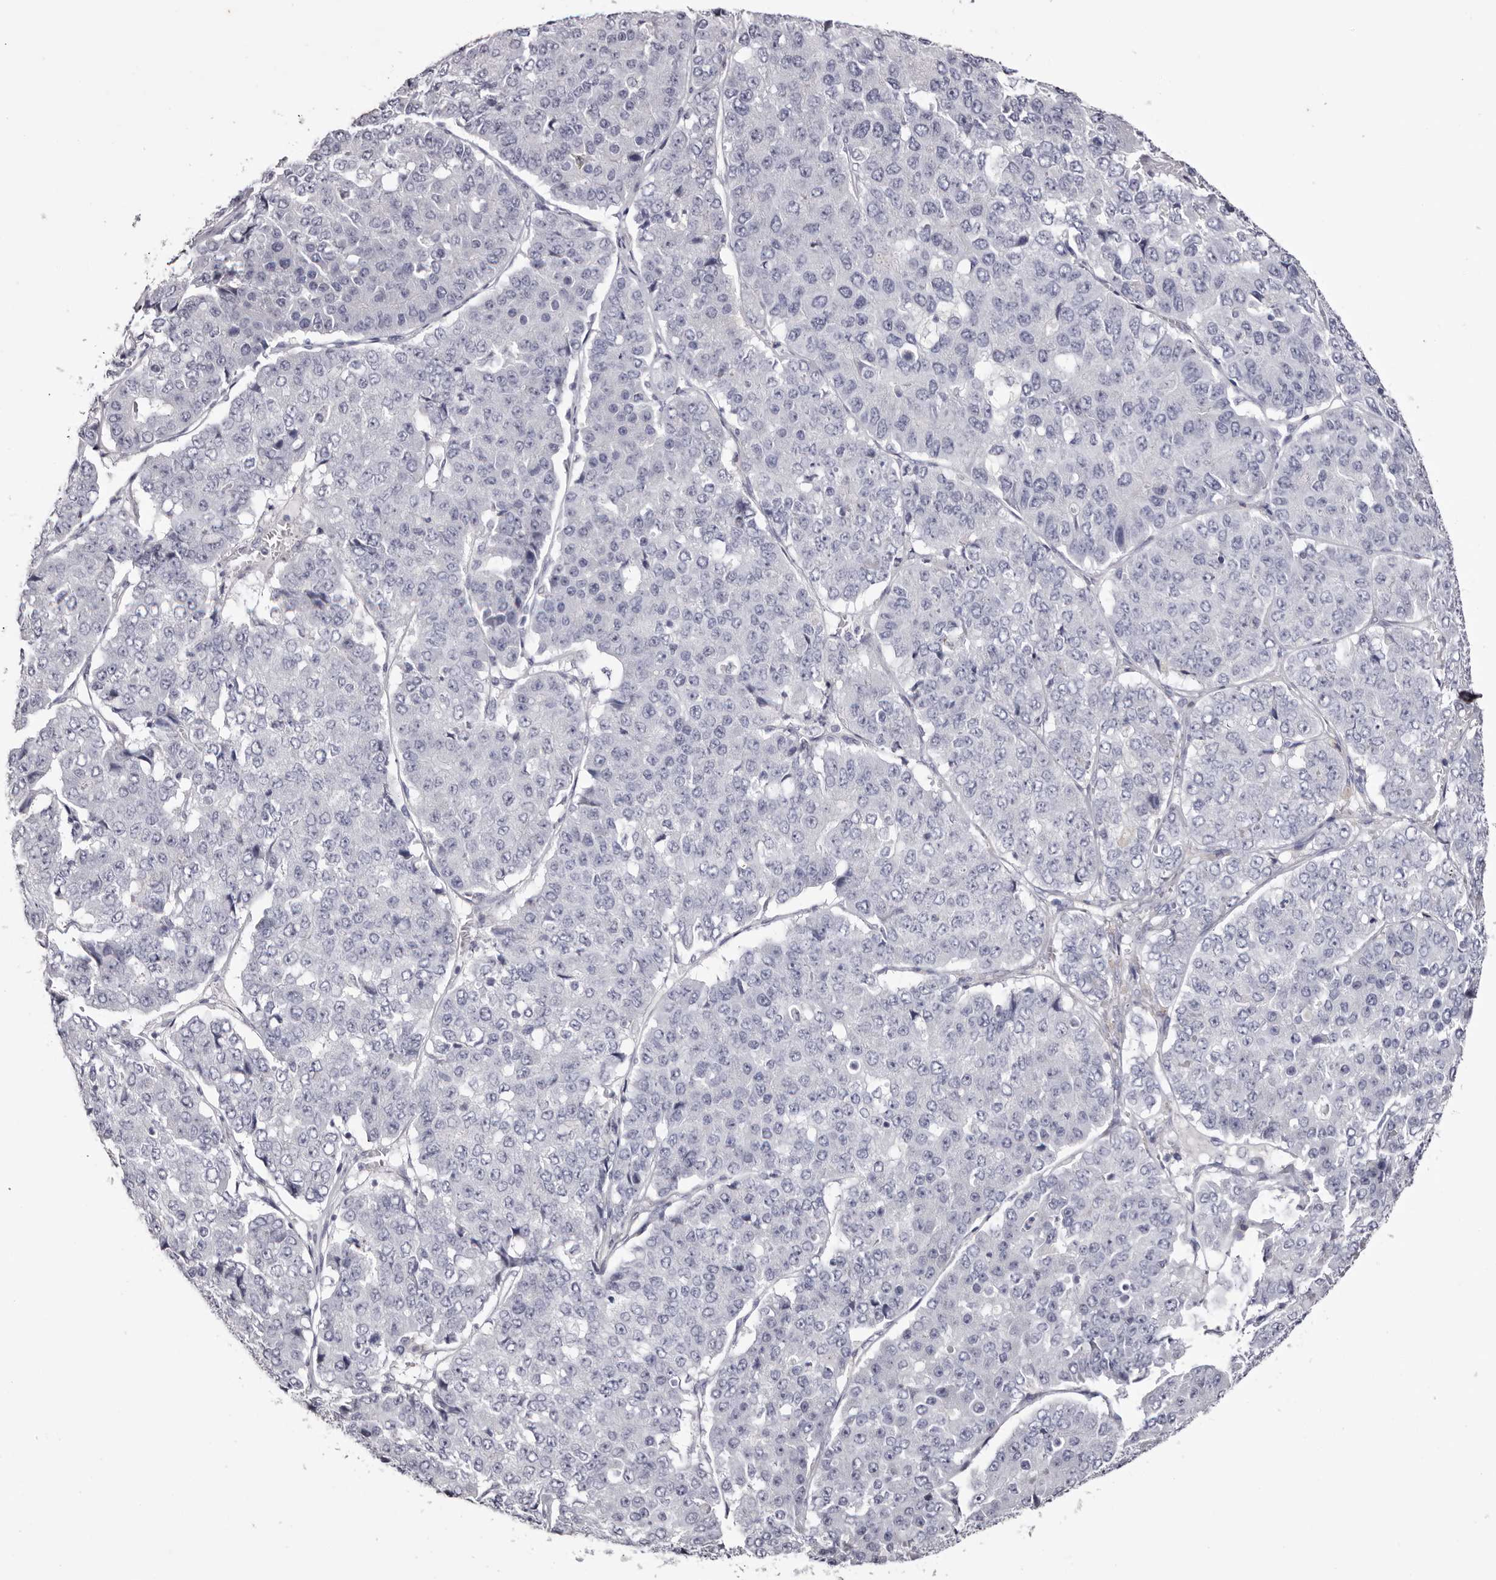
{"staining": {"intensity": "negative", "quantity": "none", "location": "none"}, "tissue": "pancreatic cancer", "cell_type": "Tumor cells", "image_type": "cancer", "snomed": [{"axis": "morphology", "description": "Adenocarcinoma, NOS"}, {"axis": "topography", "description": "Pancreas"}], "caption": "This is an IHC micrograph of human pancreatic cancer (adenocarcinoma). There is no expression in tumor cells.", "gene": "CA6", "patient": {"sex": "male", "age": 50}}